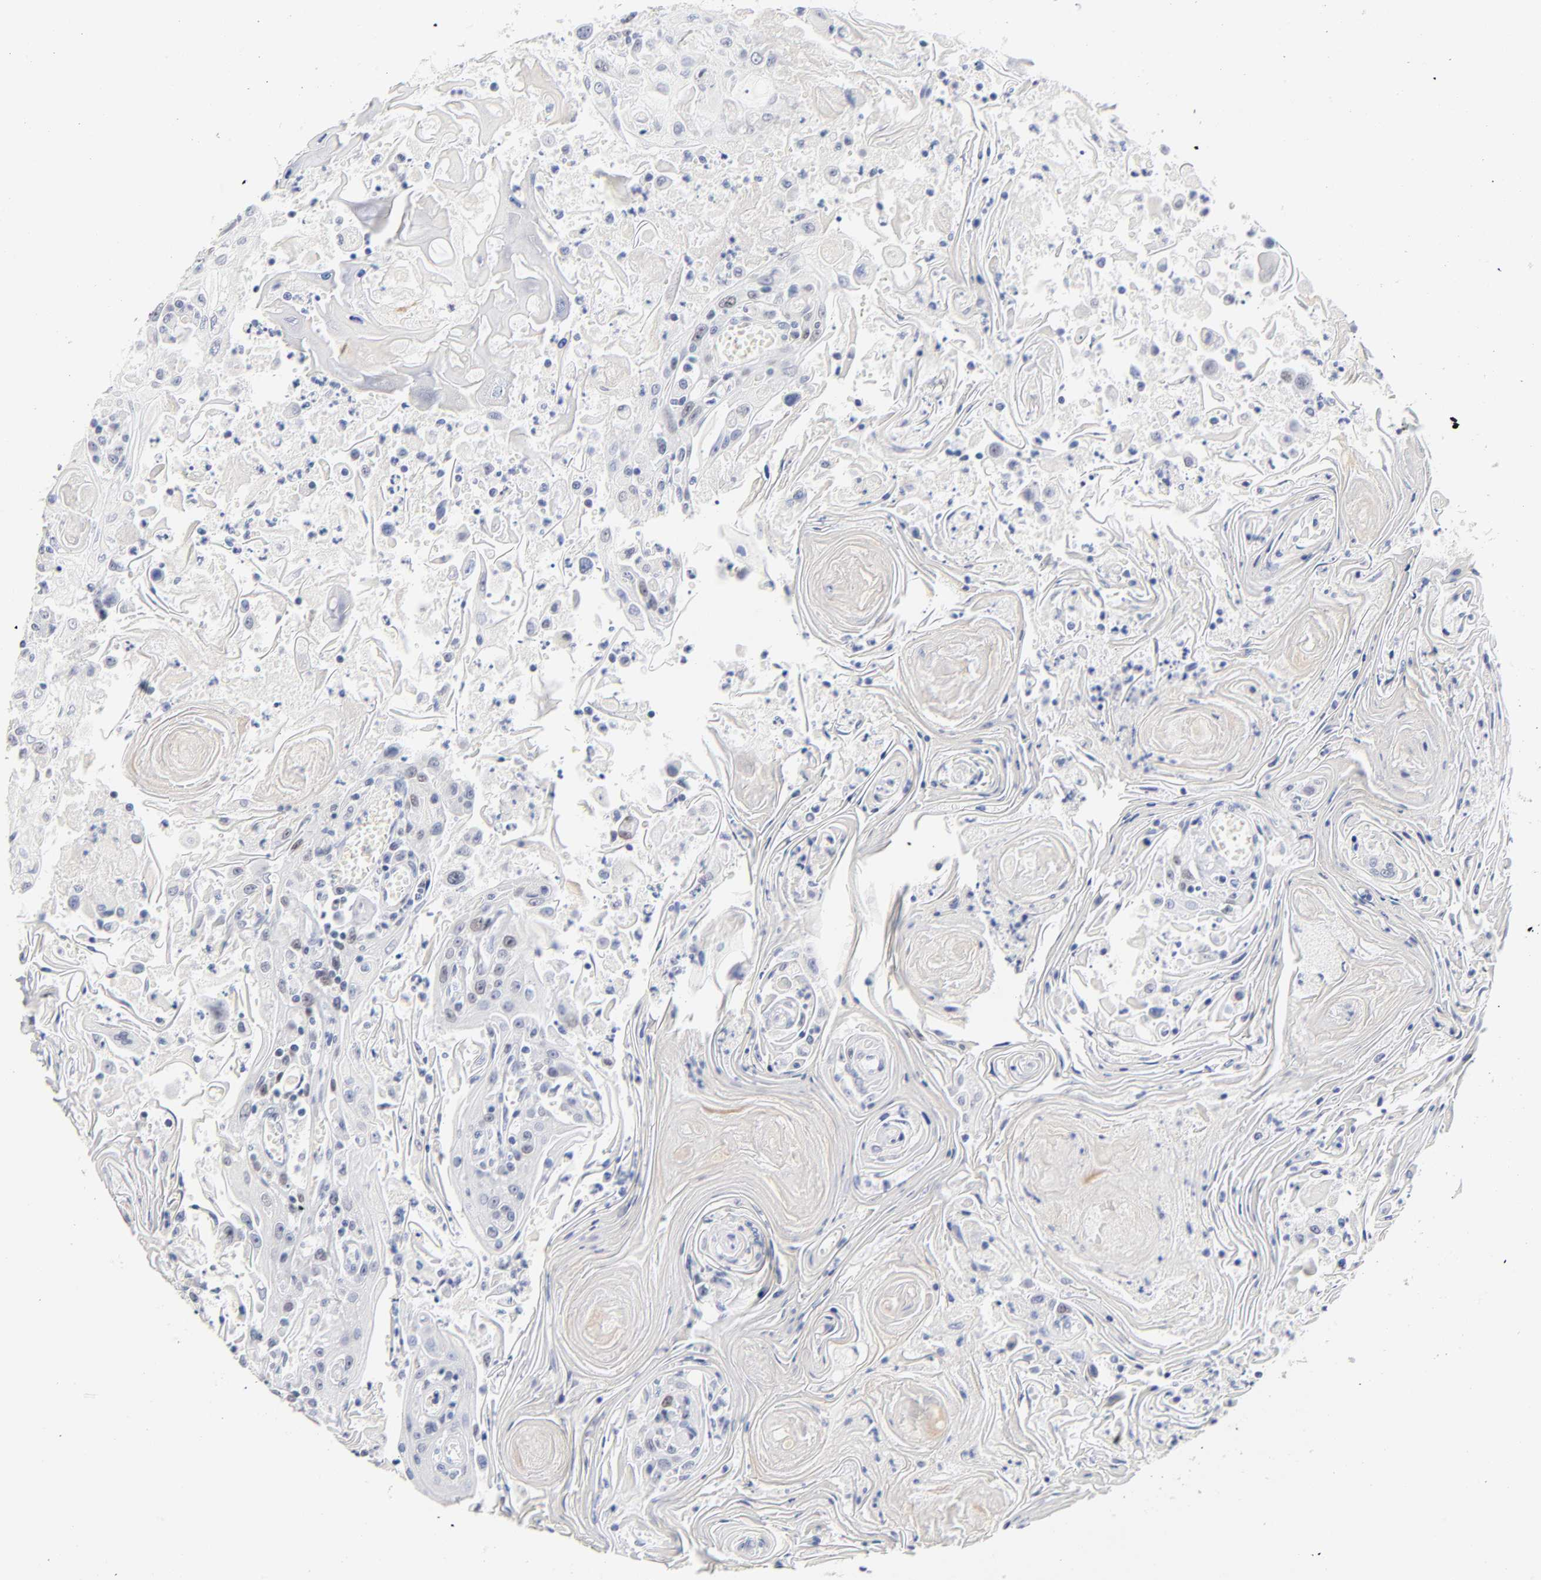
{"staining": {"intensity": "weak", "quantity": "<25%", "location": "nuclear"}, "tissue": "head and neck cancer", "cell_type": "Tumor cells", "image_type": "cancer", "snomed": [{"axis": "morphology", "description": "Squamous cell carcinoma, NOS"}, {"axis": "topography", "description": "Oral tissue"}, {"axis": "topography", "description": "Head-Neck"}], "caption": "Tumor cells are negative for brown protein staining in head and neck cancer (squamous cell carcinoma). (Brightfield microscopy of DAB IHC at high magnification).", "gene": "ORC2", "patient": {"sex": "female", "age": 76}}